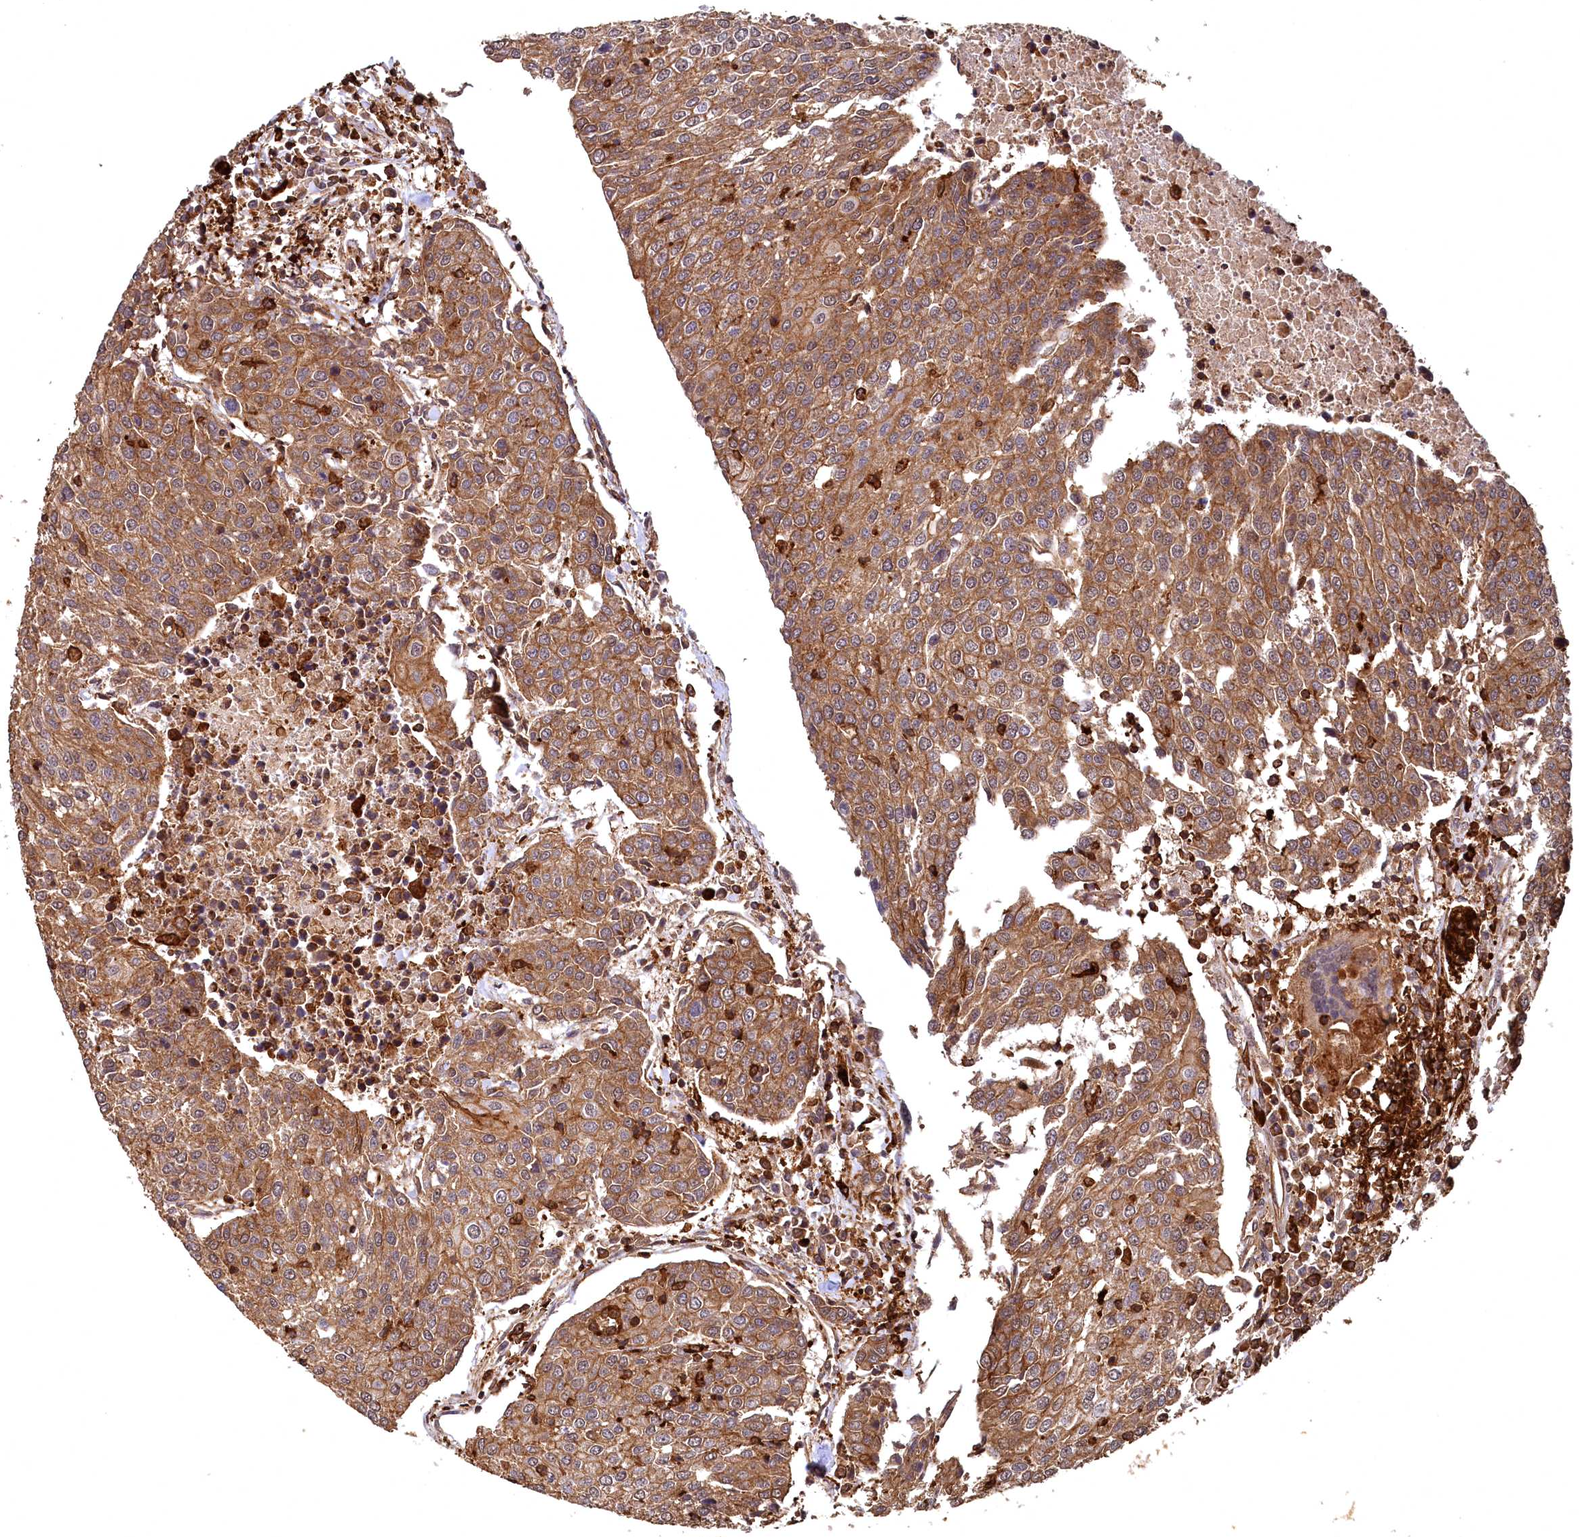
{"staining": {"intensity": "moderate", "quantity": ">75%", "location": "cytoplasmic/membranous"}, "tissue": "urothelial cancer", "cell_type": "Tumor cells", "image_type": "cancer", "snomed": [{"axis": "morphology", "description": "Urothelial carcinoma, High grade"}, {"axis": "topography", "description": "Urinary bladder"}], "caption": "Immunohistochemistry (IHC) histopathology image of human urothelial carcinoma (high-grade) stained for a protein (brown), which exhibits medium levels of moderate cytoplasmic/membranous positivity in about >75% of tumor cells.", "gene": "STUB1", "patient": {"sex": "female", "age": 85}}